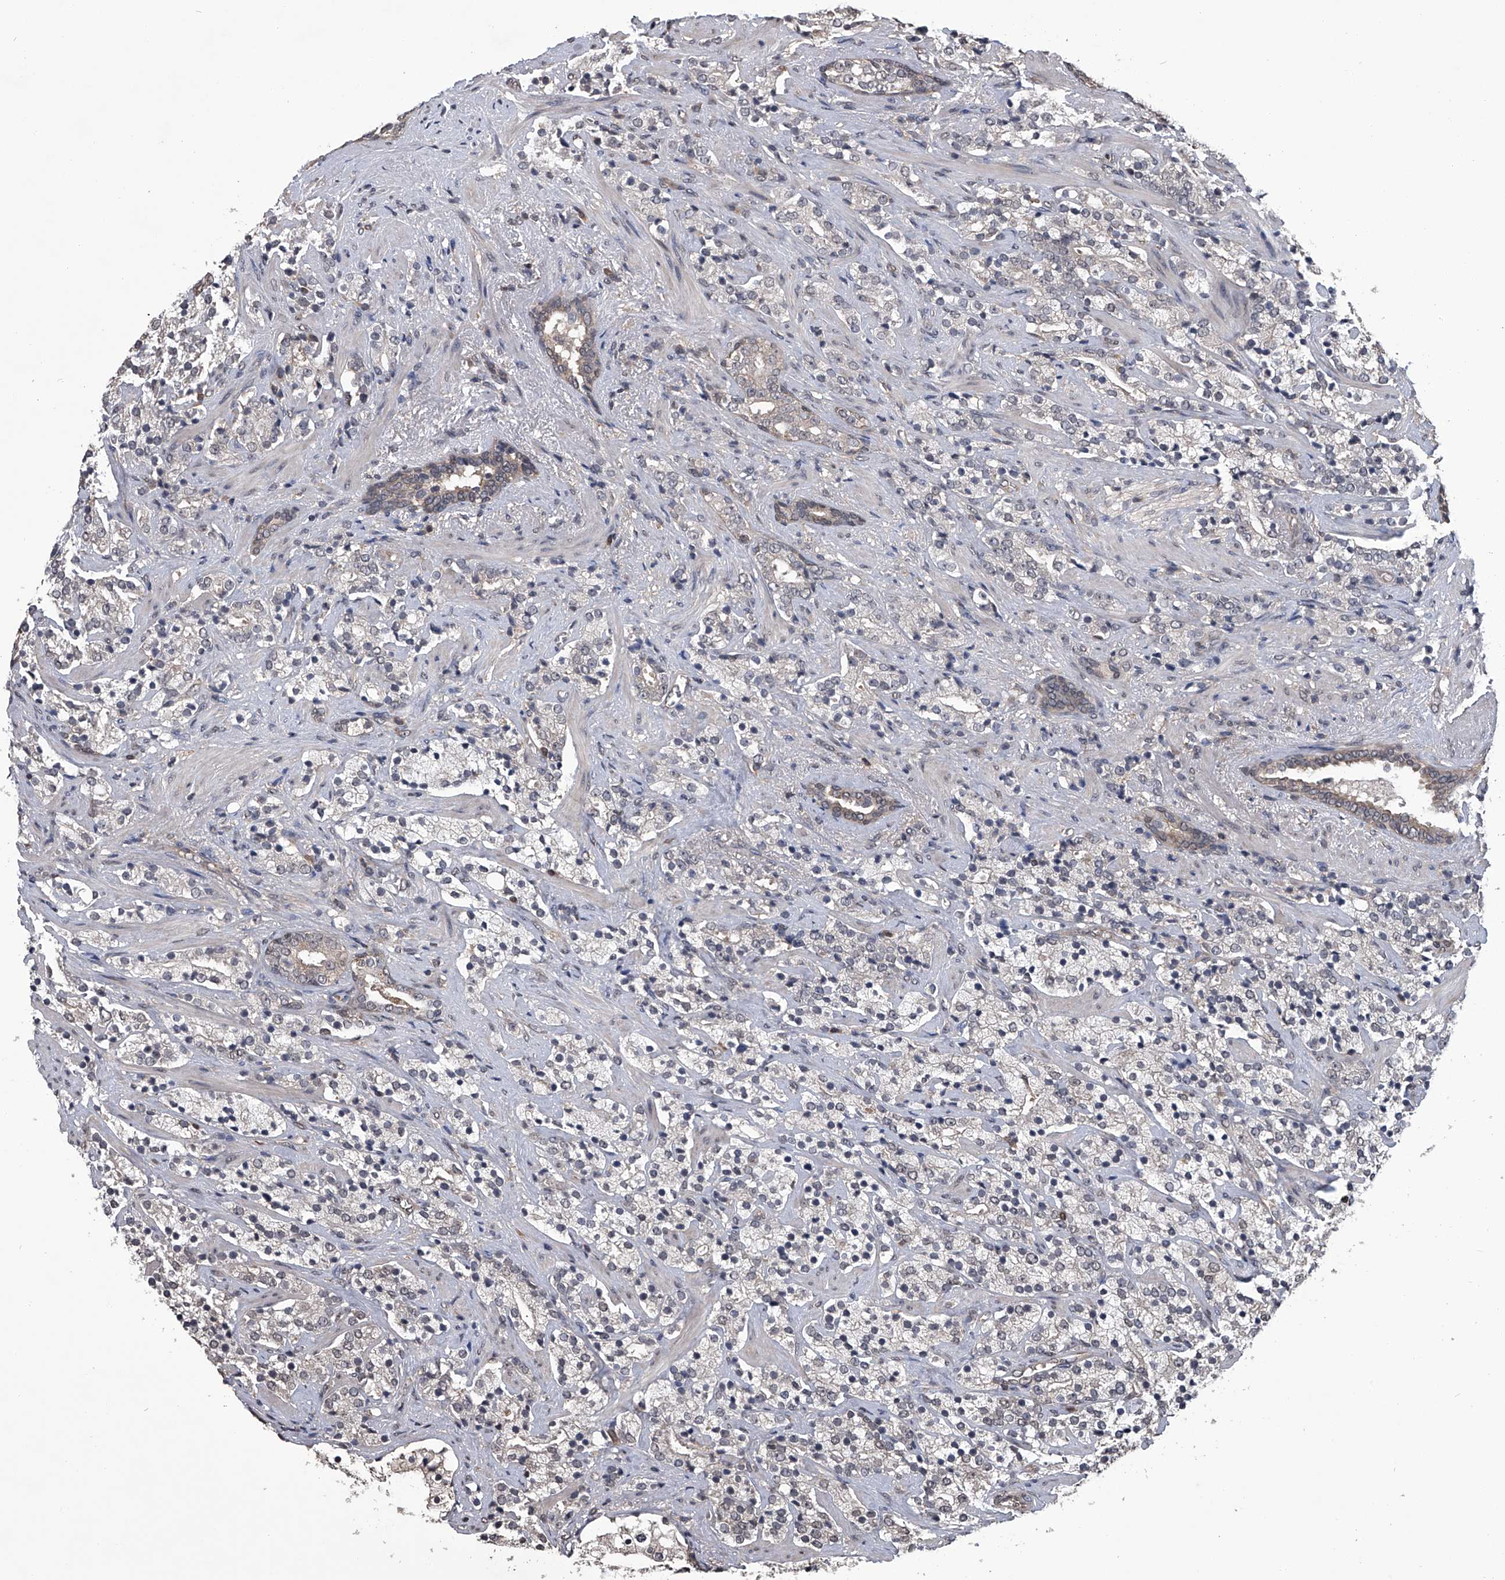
{"staining": {"intensity": "negative", "quantity": "none", "location": "none"}, "tissue": "prostate cancer", "cell_type": "Tumor cells", "image_type": "cancer", "snomed": [{"axis": "morphology", "description": "Adenocarcinoma, High grade"}, {"axis": "topography", "description": "Prostate"}], "caption": "High magnification brightfield microscopy of adenocarcinoma (high-grade) (prostate) stained with DAB (brown) and counterstained with hematoxylin (blue): tumor cells show no significant expression. (DAB (3,3'-diaminobenzidine) IHC with hematoxylin counter stain).", "gene": "TSNAX", "patient": {"sex": "male", "age": 71}}